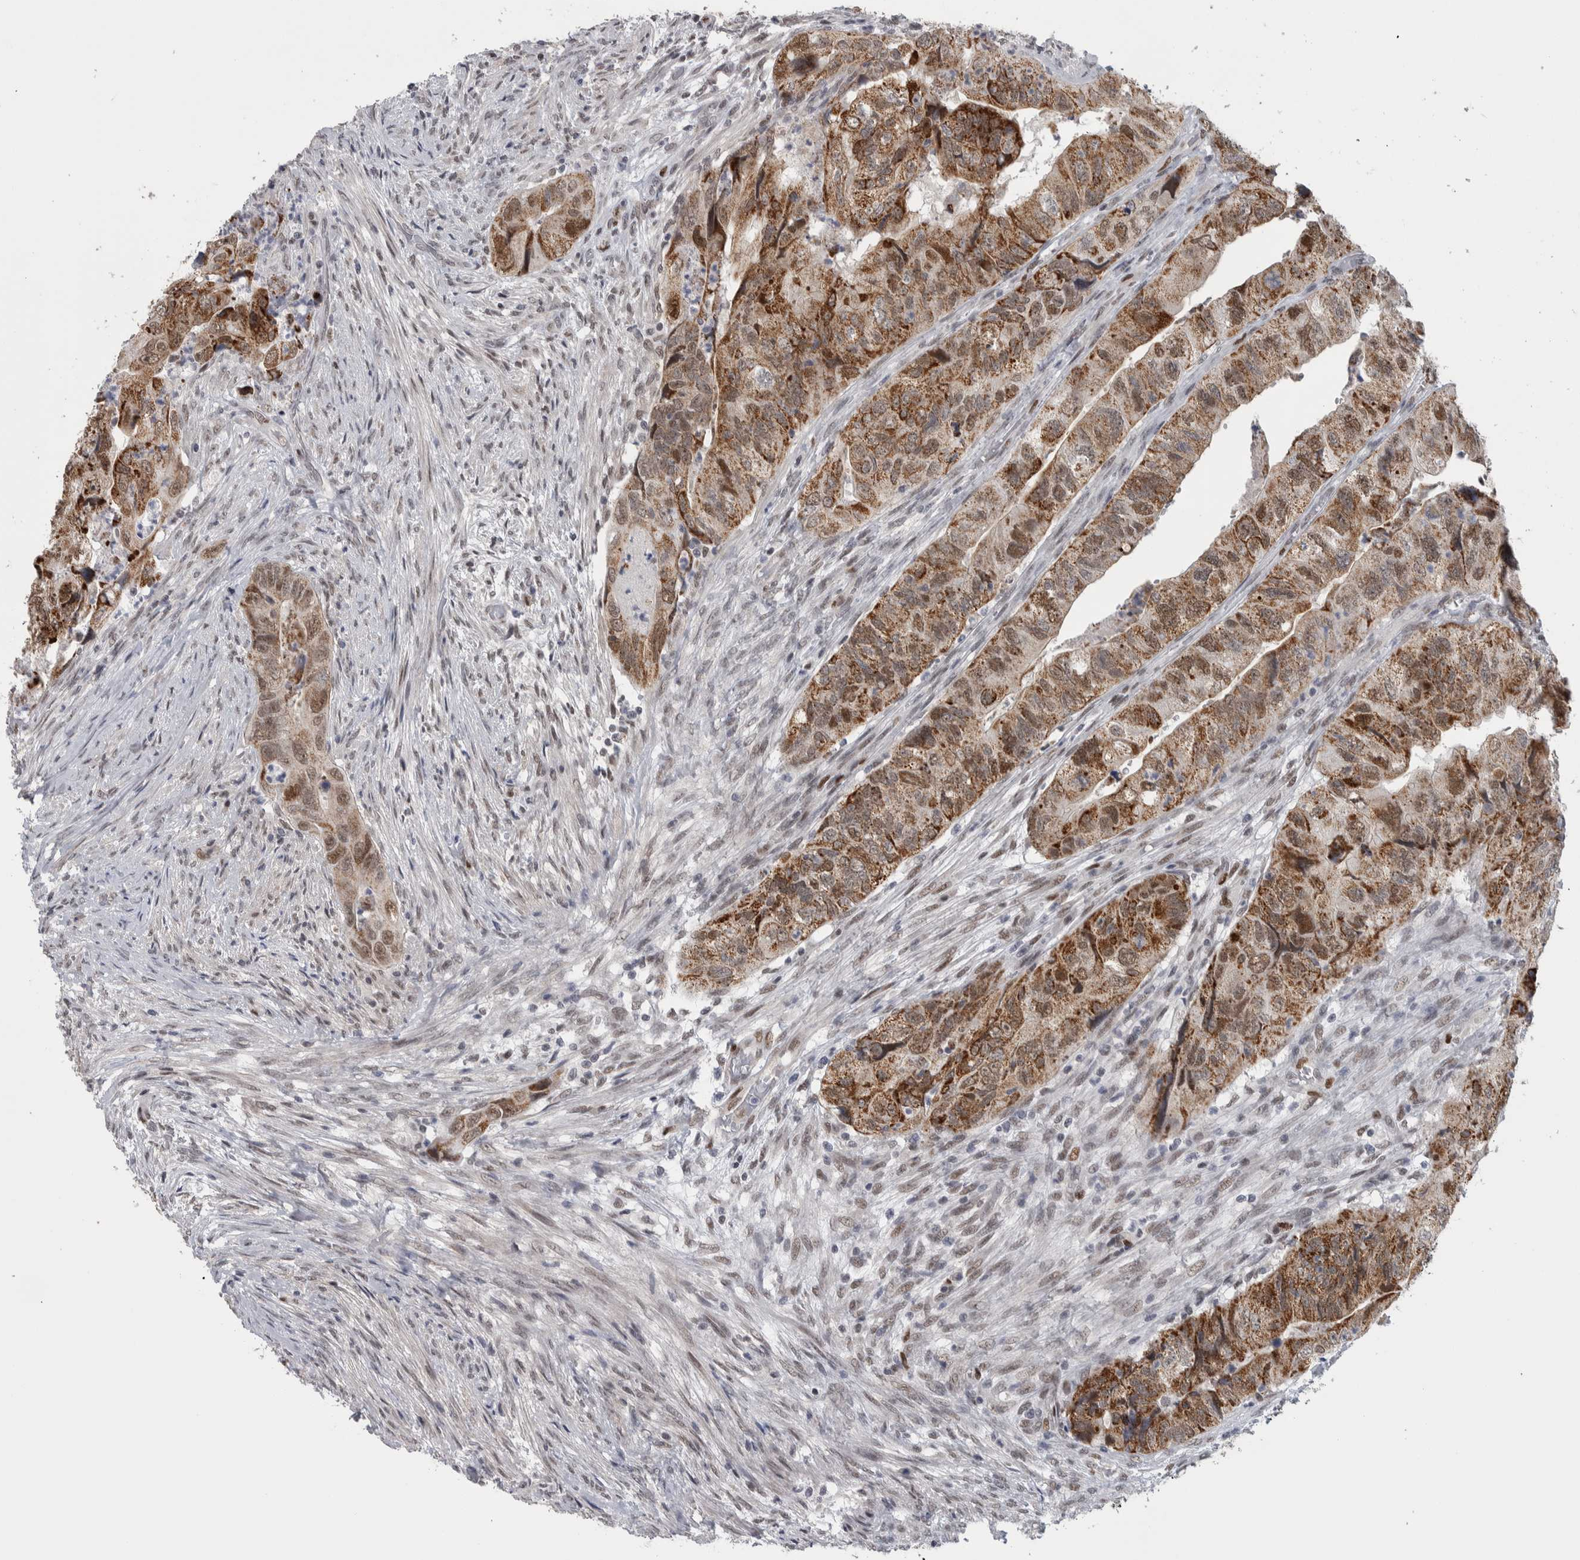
{"staining": {"intensity": "moderate", "quantity": ">75%", "location": "cytoplasmic/membranous,nuclear"}, "tissue": "colorectal cancer", "cell_type": "Tumor cells", "image_type": "cancer", "snomed": [{"axis": "morphology", "description": "Adenocarcinoma, NOS"}, {"axis": "topography", "description": "Rectum"}], "caption": "About >75% of tumor cells in colorectal adenocarcinoma display moderate cytoplasmic/membranous and nuclear protein expression as visualized by brown immunohistochemical staining.", "gene": "HEXIM2", "patient": {"sex": "male", "age": 63}}